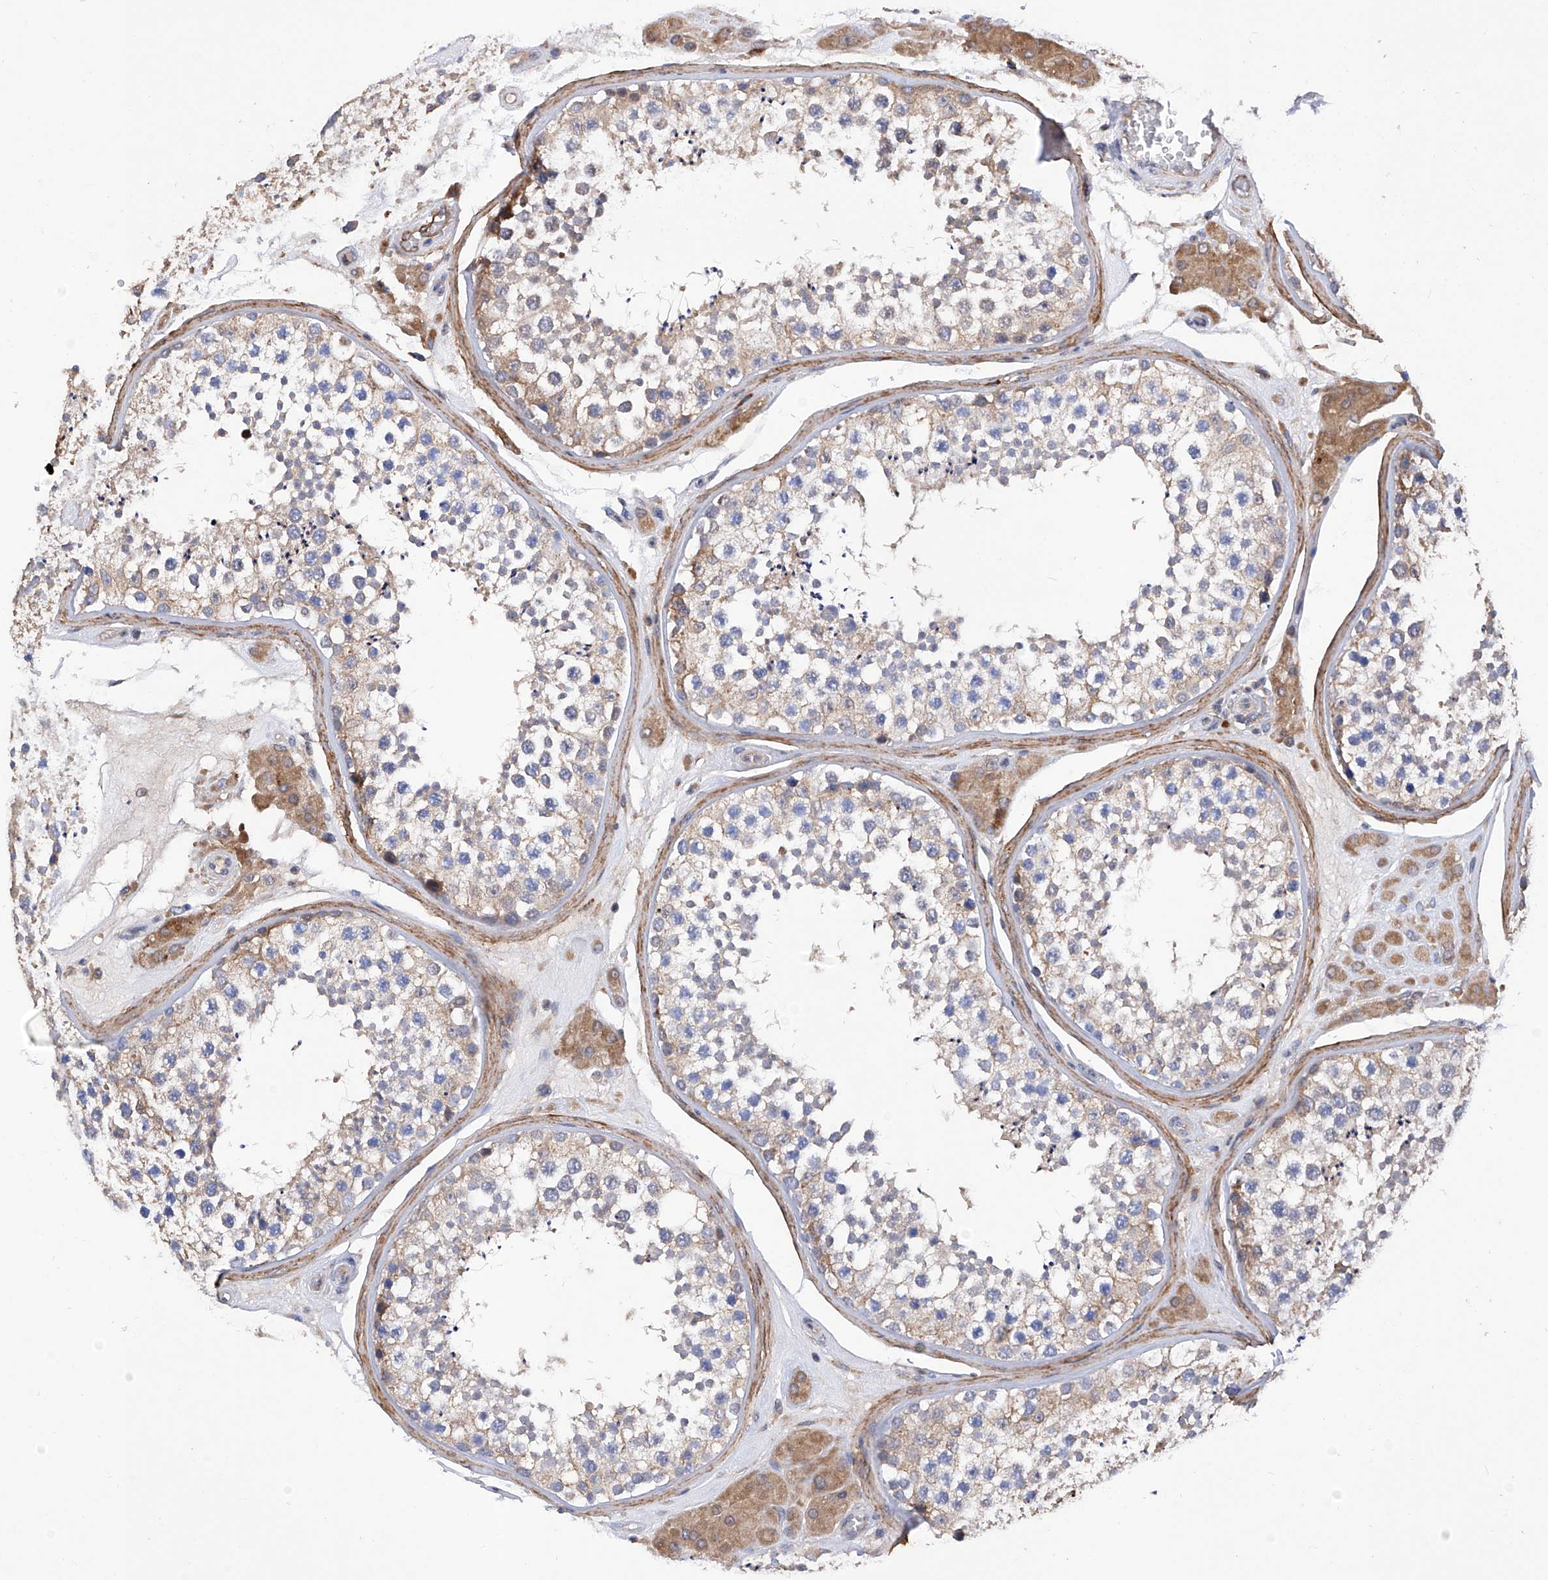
{"staining": {"intensity": "moderate", "quantity": ">75%", "location": "cytoplasmic/membranous"}, "tissue": "testis", "cell_type": "Cells in seminiferous ducts", "image_type": "normal", "snomed": [{"axis": "morphology", "description": "Normal tissue, NOS"}, {"axis": "topography", "description": "Testis"}], "caption": "Approximately >75% of cells in seminiferous ducts in unremarkable human testis show moderate cytoplasmic/membranous protein staining as visualized by brown immunohistochemical staining.", "gene": "INPP5B", "patient": {"sex": "male", "age": 46}}